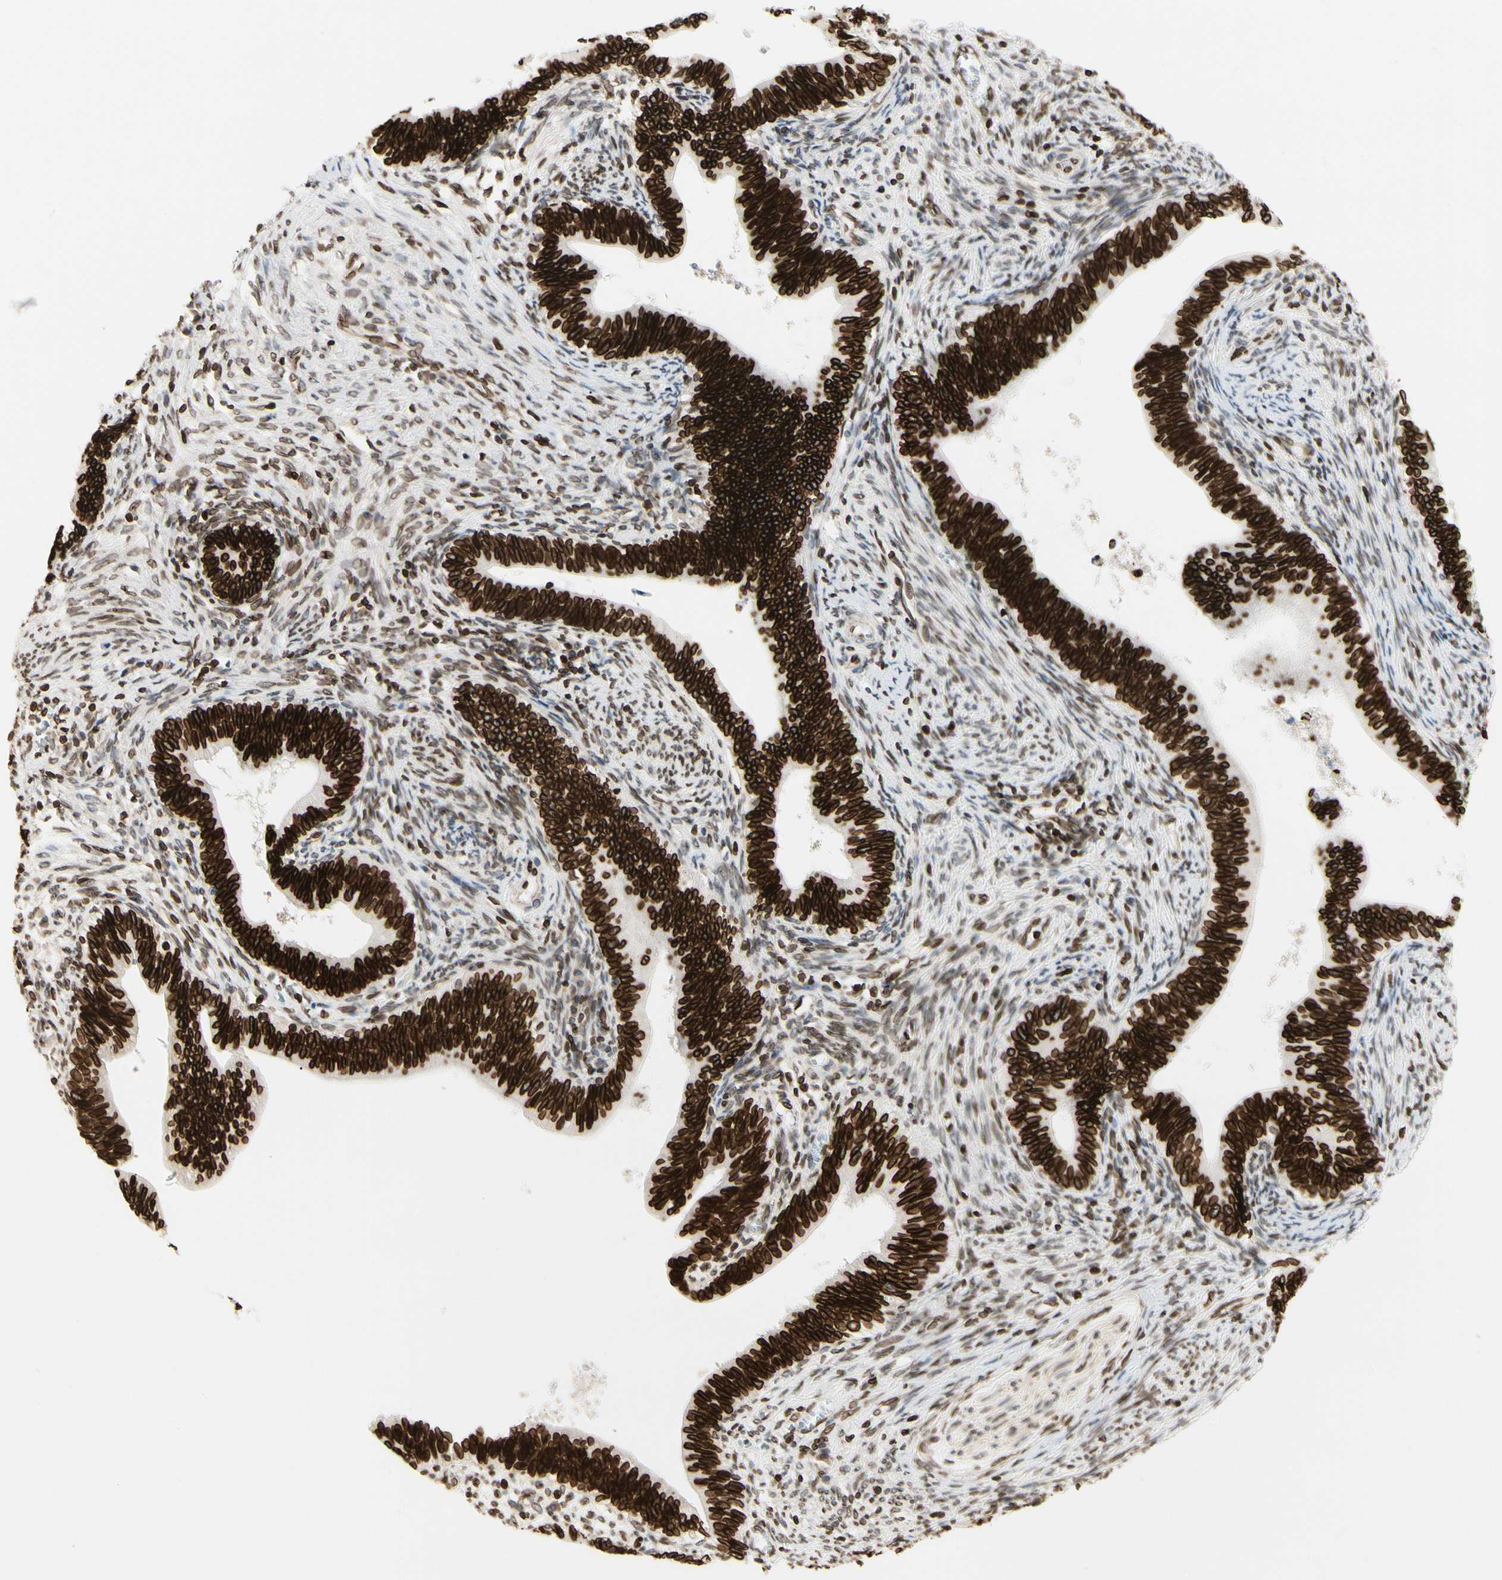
{"staining": {"intensity": "strong", "quantity": ">75%", "location": "cytoplasmic/membranous,nuclear"}, "tissue": "cervical cancer", "cell_type": "Tumor cells", "image_type": "cancer", "snomed": [{"axis": "morphology", "description": "Adenocarcinoma, NOS"}, {"axis": "topography", "description": "Cervix"}], "caption": "Immunohistochemical staining of human adenocarcinoma (cervical) shows strong cytoplasmic/membranous and nuclear protein expression in approximately >75% of tumor cells.", "gene": "TMPO", "patient": {"sex": "female", "age": 44}}